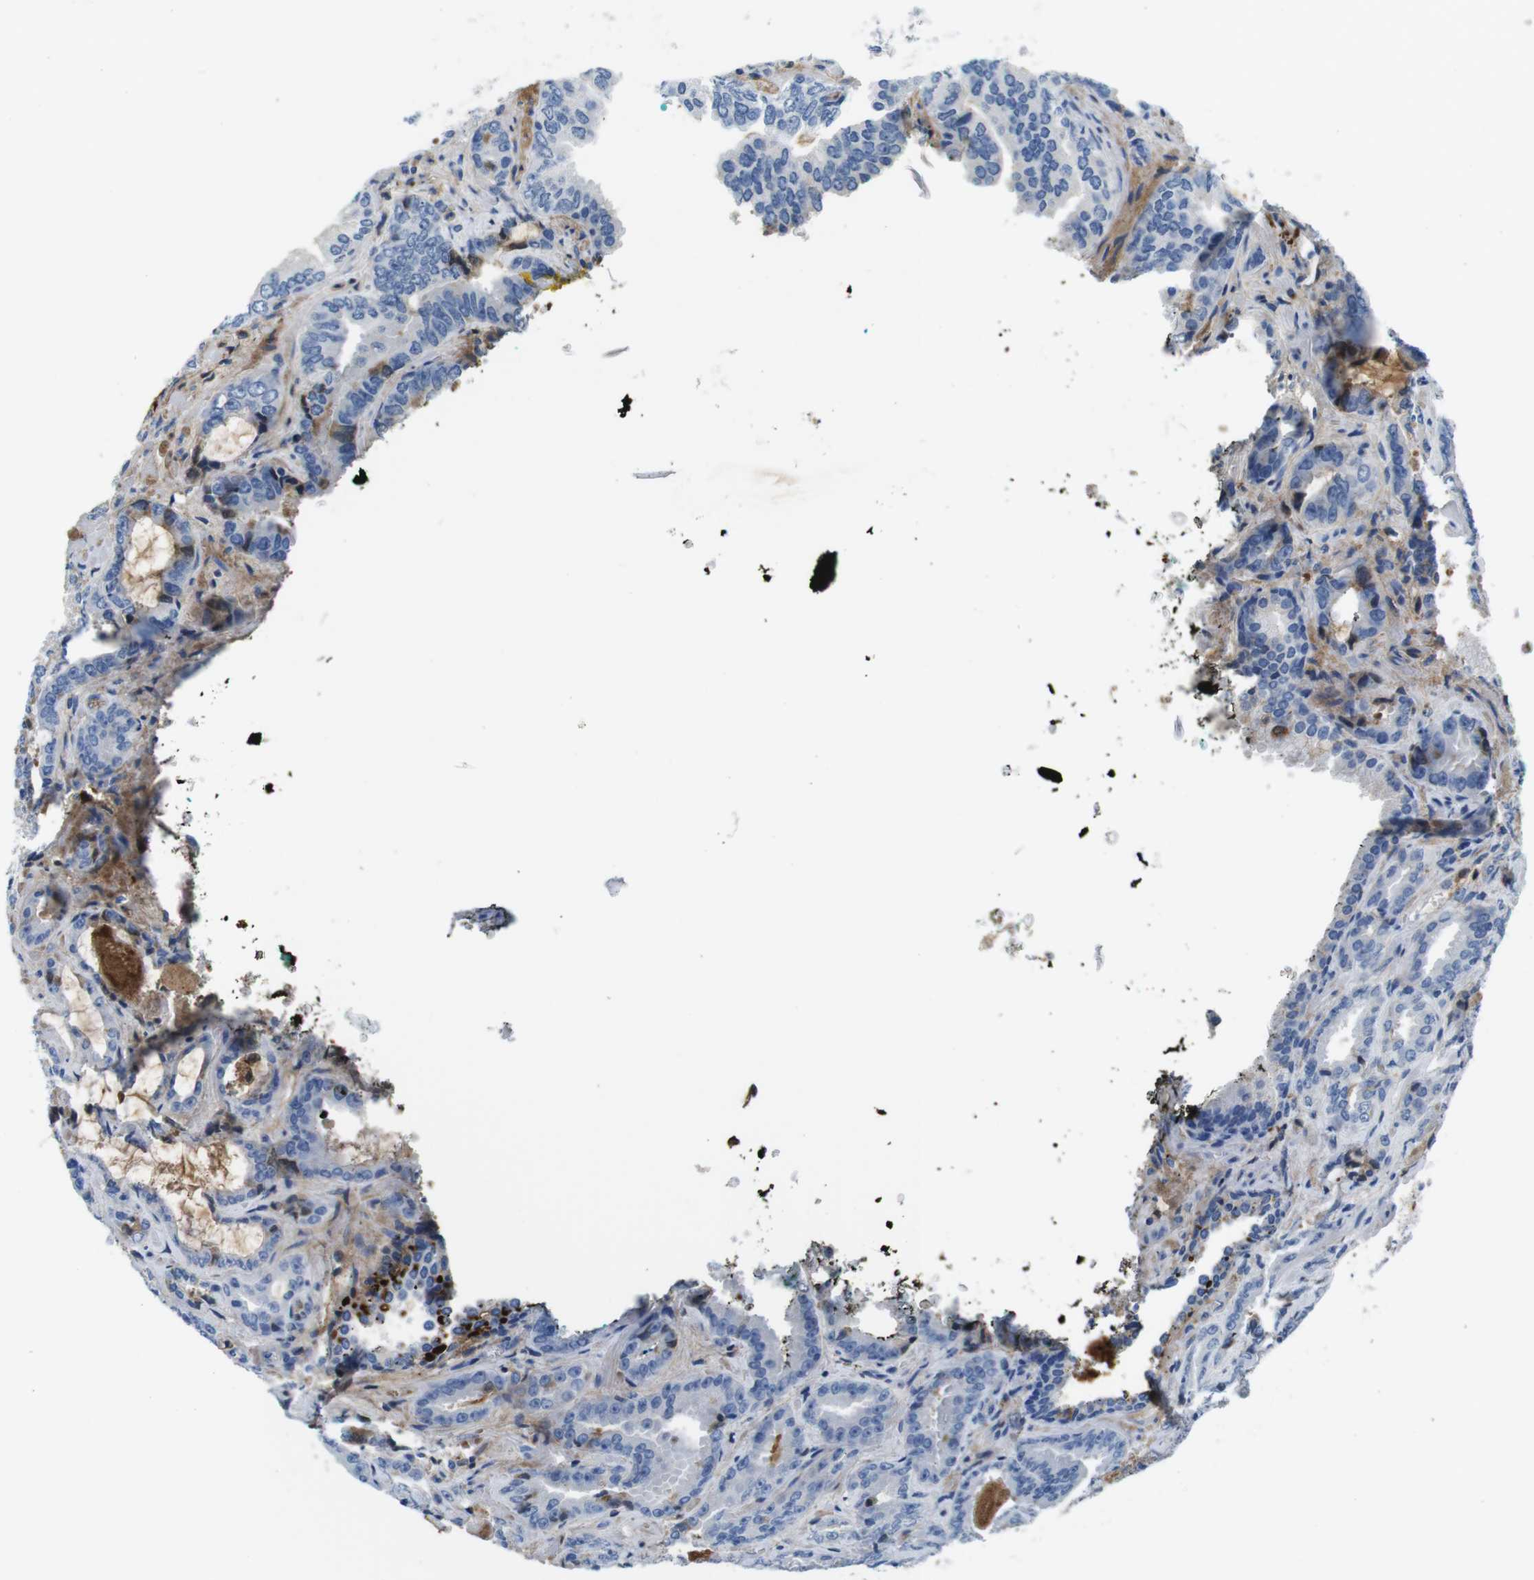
{"staining": {"intensity": "negative", "quantity": "none", "location": "none"}, "tissue": "prostate cancer", "cell_type": "Tumor cells", "image_type": "cancer", "snomed": [{"axis": "morphology", "description": "Adenocarcinoma, Low grade"}, {"axis": "topography", "description": "Prostate"}], "caption": "This is an immunohistochemistry (IHC) photomicrograph of prostate cancer (adenocarcinoma (low-grade)). There is no positivity in tumor cells.", "gene": "IGKC", "patient": {"sex": "male", "age": 60}}